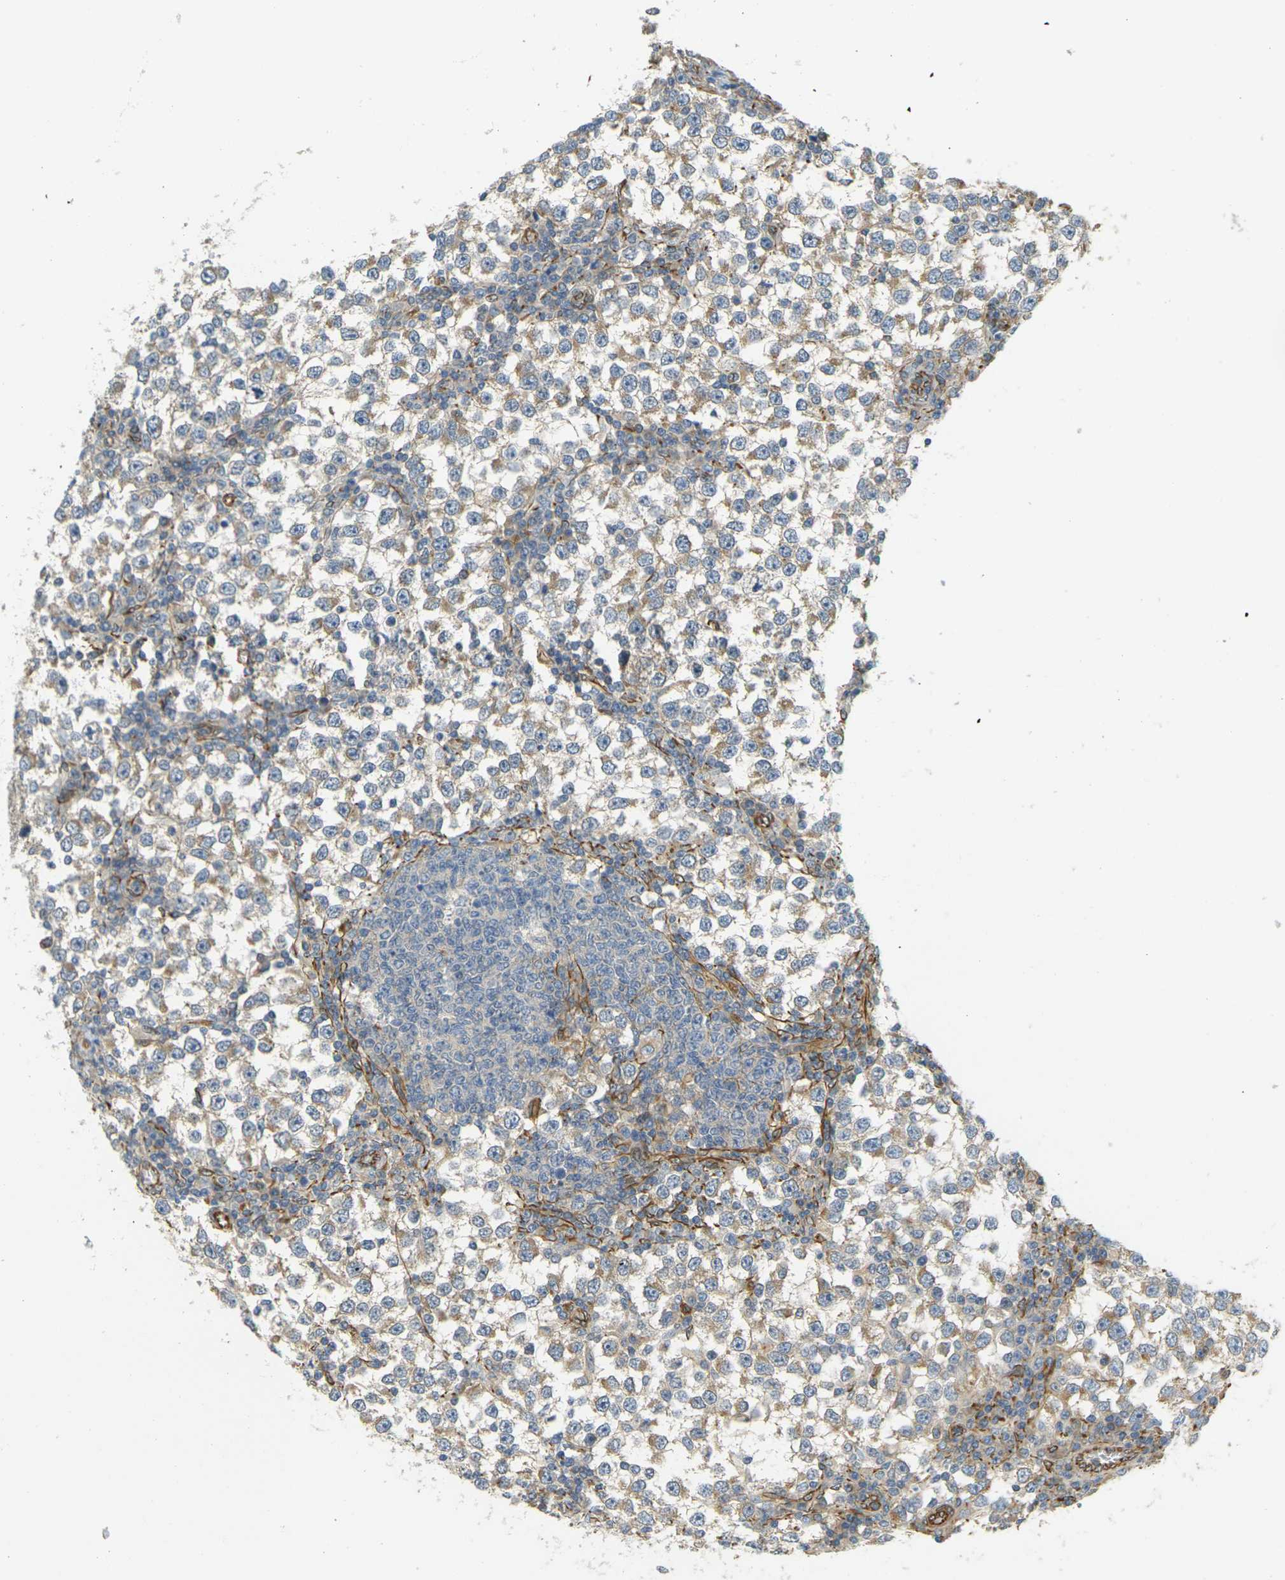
{"staining": {"intensity": "weak", "quantity": ">75%", "location": "cytoplasmic/membranous"}, "tissue": "testis cancer", "cell_type": "Tumor cells", "image_type": "cancer", "snomed": [{"axis": "morphology", "description": "Seminoma, NOS"}, {"axis": "topography", "description": "Testis"}], "caption": "Immunohistochemistry (IHC) histopathology image of human testis cancer stained for a protein (brown), which displays low levels of weak cytoplasmic/membranous expression in about >75% of tumor cells.", "gene": "CYTH3", "patient": {"sex": "male", "age": 65}}